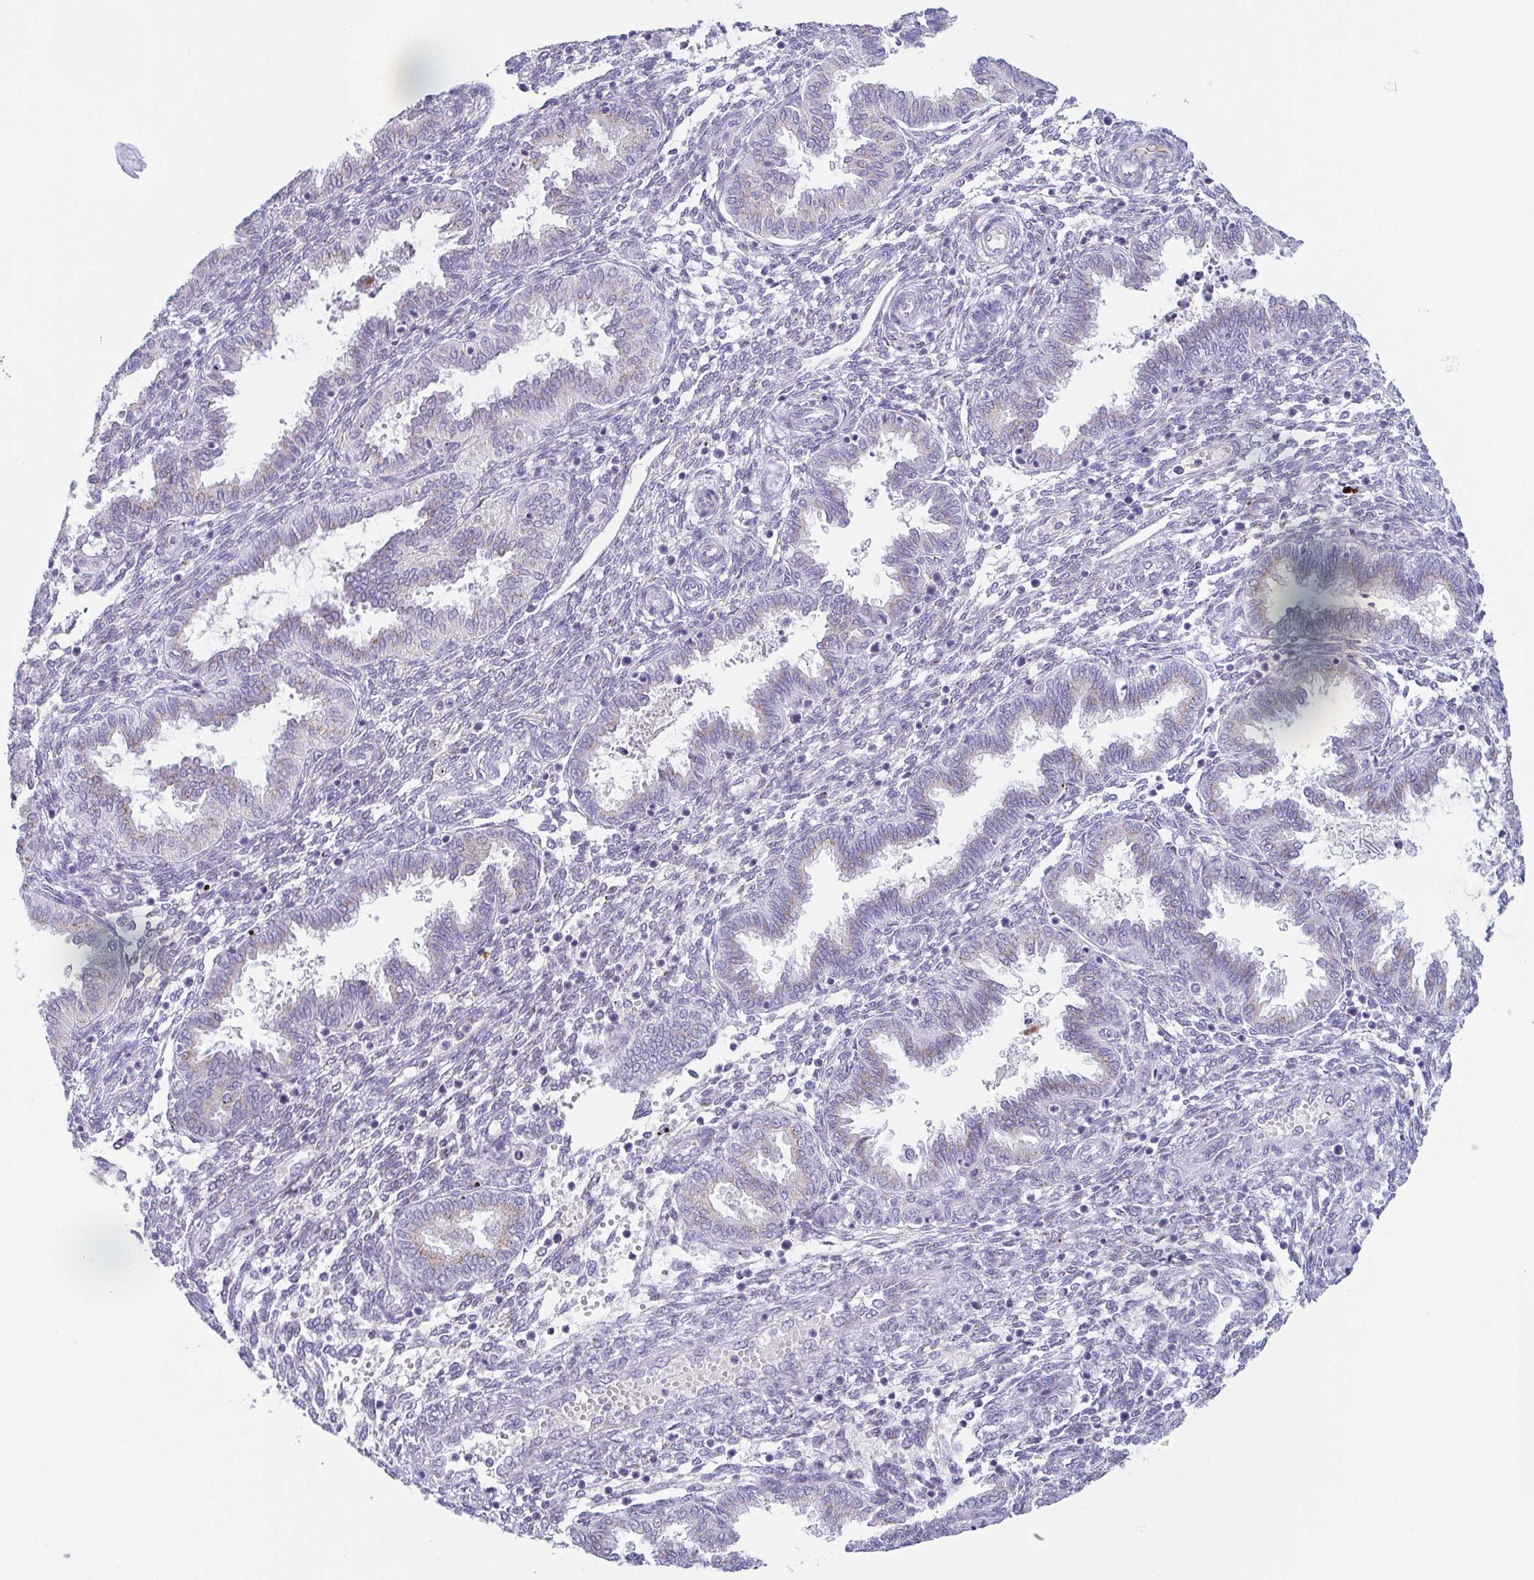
{"staining": {"intensity": "negative", "quantity": "none", "location": "none"}, "tissue": "endometrium", "cell_type": "Cells in endometrial stroma", "image_type": "normal", "snomed": [{"axis": "morphology", "description": "Normal tissue, NOS"}, {"axis": "topography", "description": "Endometrium"}], "caption": "High magnification brightfield microscopy of benign endometrium stained with DAB (brown) and counterstained with hematoxylin (blue): cells in endometrial stroma show no significant staining.", "gene": "LDLRAD1", "patient": {"sex": "female", "age": 33}}